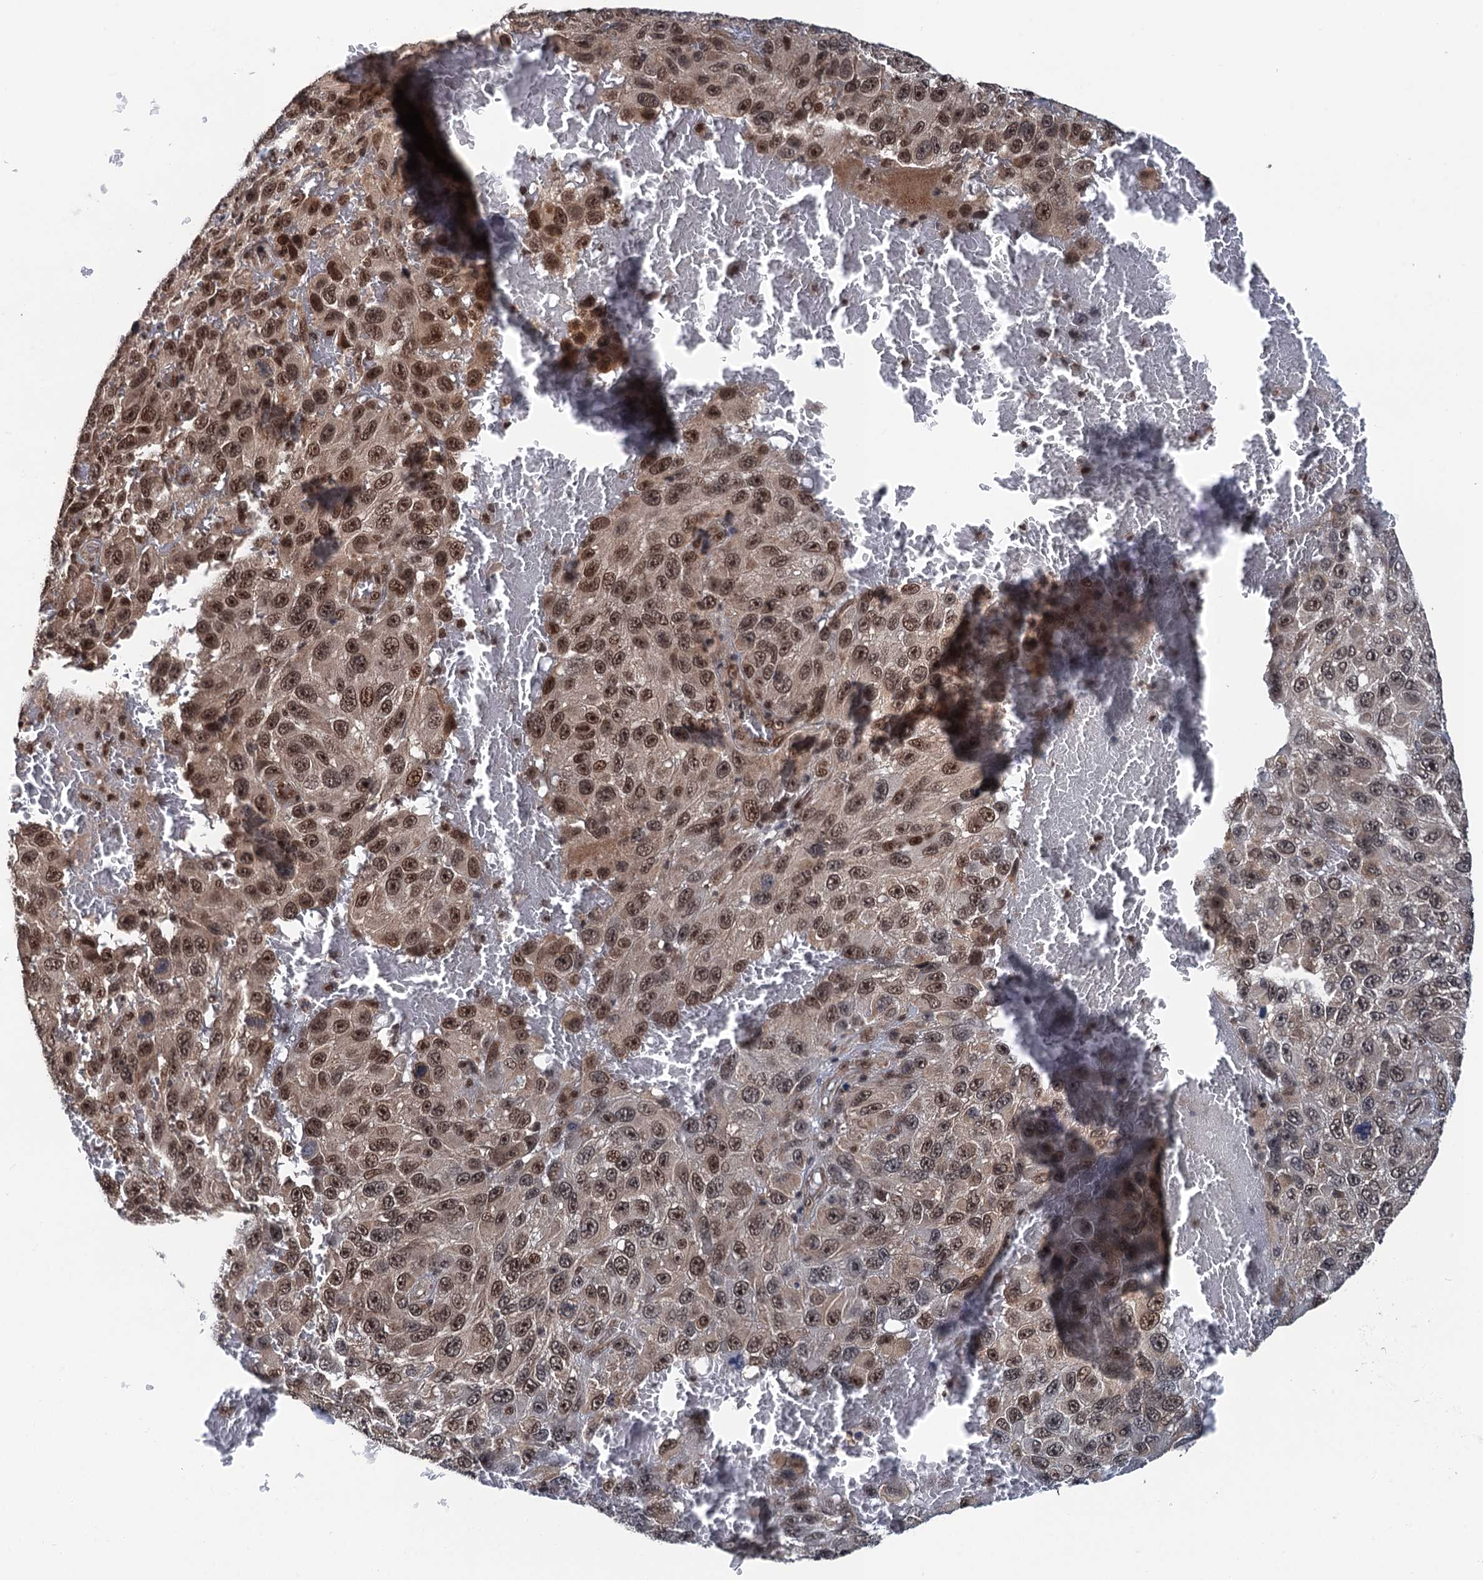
{"staining": {"intensity": "moderate", "quantity": ">75%", "location": "cytoplasmic/membranous,nuclear"}, "tissue": "melanoma", "cell_type": "Tumor cells", "image_type": "cancer", "snomed": [{"axis": "morphology", "description": "Normal tissue, NOS"}, {"axis": "morphology", "description": "Malignant melanoma, NOS"}, {"axis": "topography", "description": "Skin"}], "caption": "This image demonstrates immunohistochemistry (IHC) staining of human malignant melanoma, with medium moderate cytoplasmic/membranous and nuclear expression in approximately >75% of tumor cells.", "gene": "RASSF4", "patient": {"sex": "female", "age": 96}}